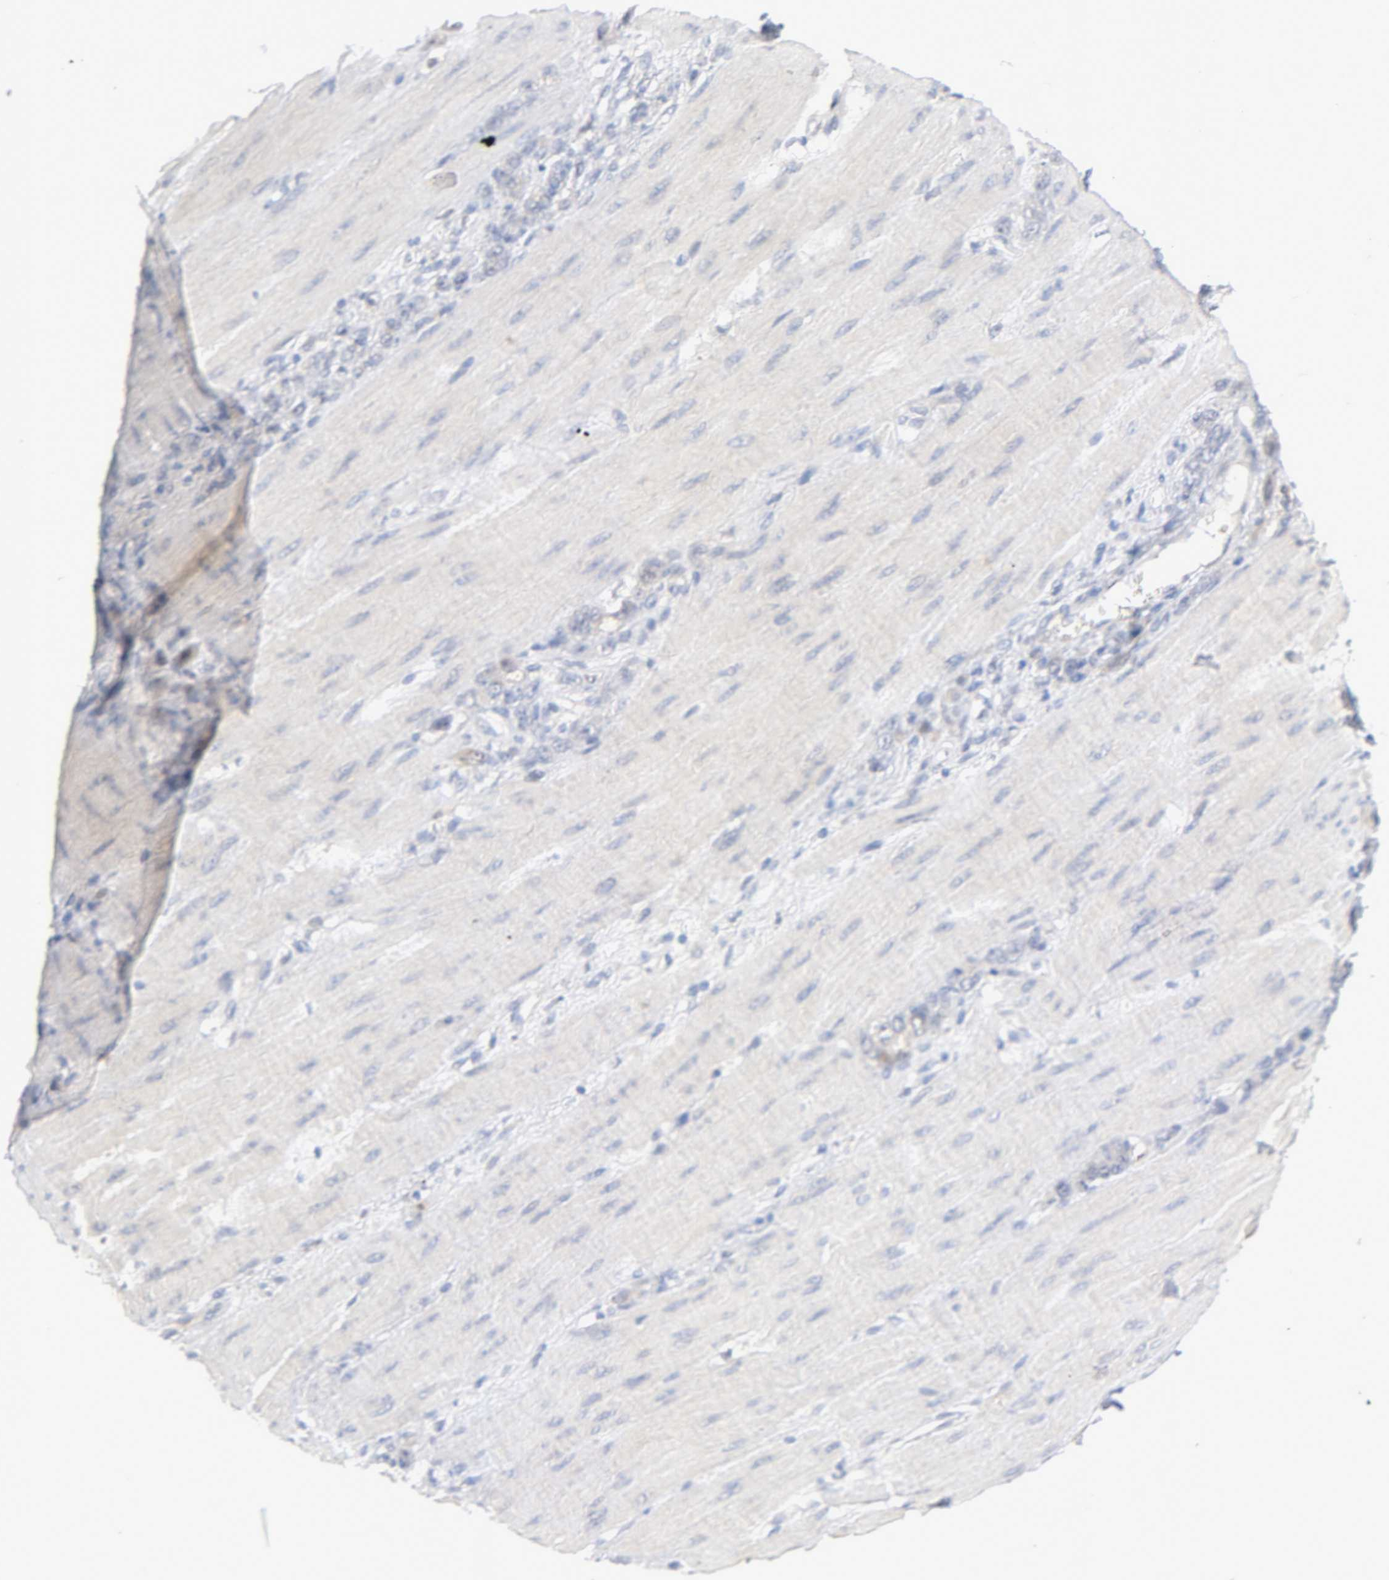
{"staining": {"intensity": "negative", "quantity": "none", "location": "none"}, "tissue": "stomach cancer", "cell_type": "Tumor cells", "image_type": "cancer", "snomed": [{"axis": "morphology", "description": "Adenocarcinoma, NOS"}, {"axis": "topography", "description": "Stomach"}], "caption": "Immunohistochemical staining of human stomach cancer (adenocarcinoma) demonstrates no significant expression in tumor cells.", "gene": "IL18", "patient": {"sex": "male", "age": 82}}